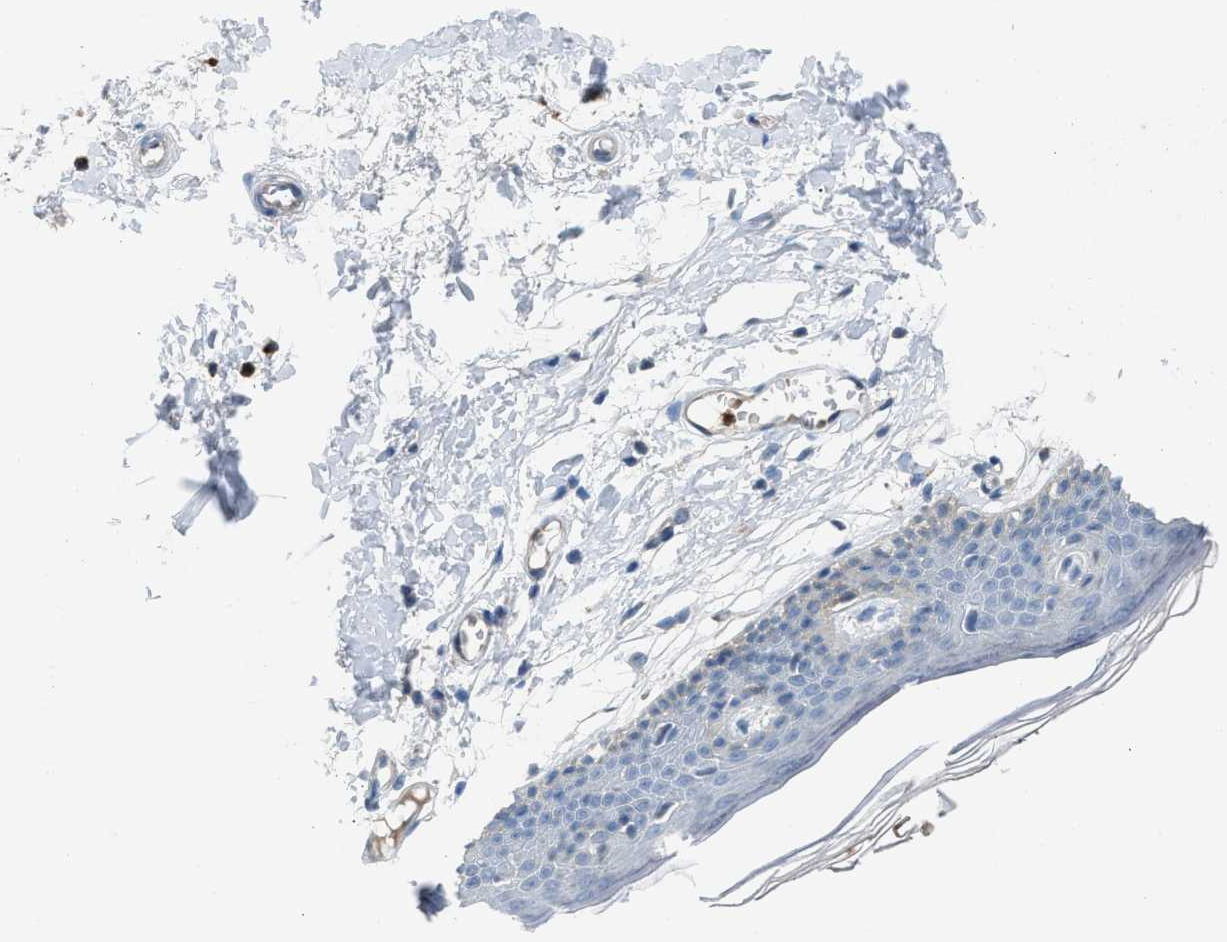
{"staining": {"intensity": "weak", "quantity": "<25%", "location": "cytoplasmic/membranous"}, "tissue": "skin", "cell_type": "Epidermal cells", "image_type": "normal", "snomed": [{"axis": "morphology", "description": "Normal tissue, NOS"}, {"axis": "topography", "description": "Vulva"}], "caption": "DAB immunohistochemical staining of normal human skin demonstrates no significant positivity in epidermal cells. (DAB (3,3'-diaminobenzidine) immunohistochemistry with hematoxylin counter stain).", "gene": "CFAP77", "patient": {"sex": "female", "age": 54}}